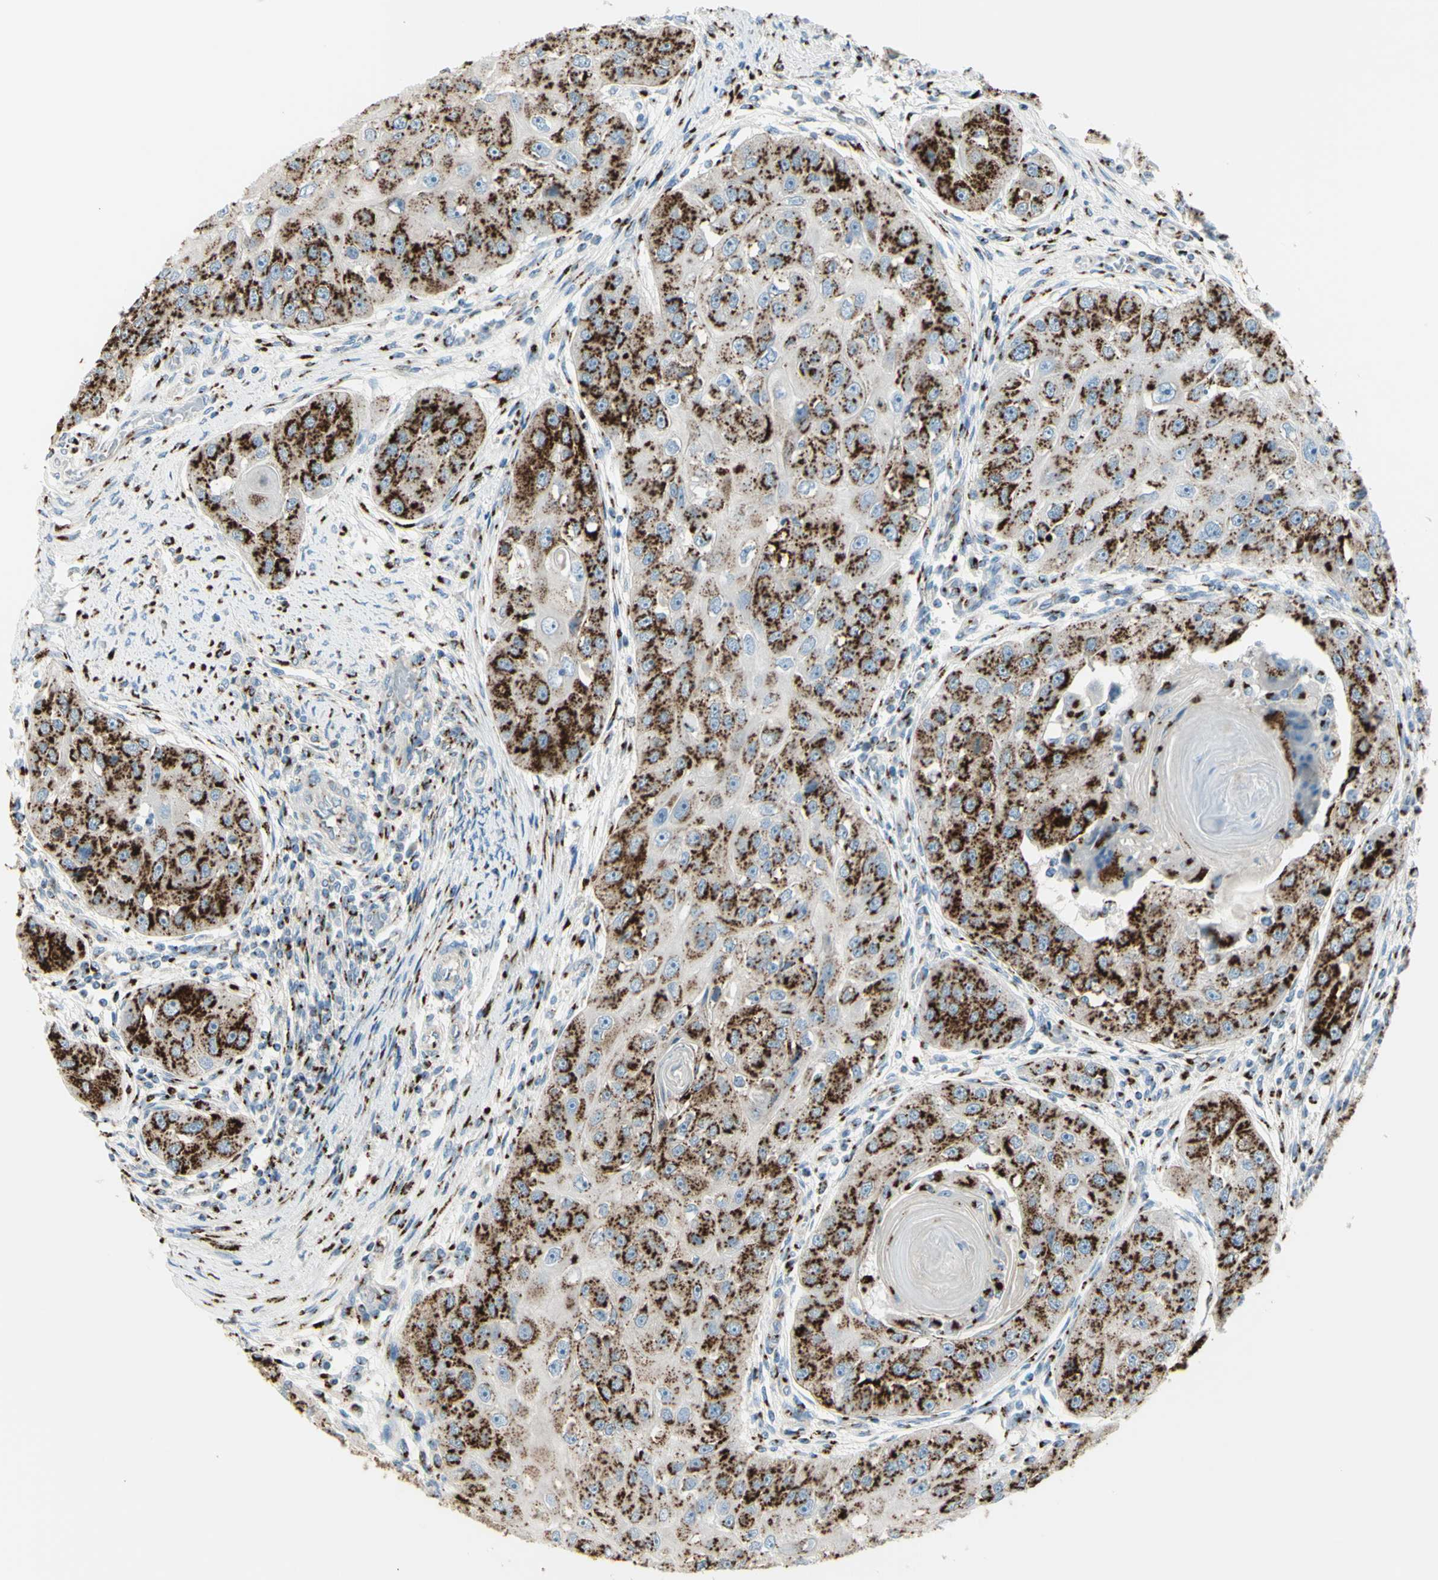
{"staining": {"intensity": "strong", "quantity": ">75%", "location": "cytoplasmic/membranous"}, "tissue": "head and neck cancer", "cell_type": "Tumor cells", "image_type": "cancer", "snomed": [{"axis": "morphology", "description": "Normal tissue, NOS"}, {"axis": "morphology", "description": "Squamous cell carcinoma, NOS"}, {"axis": "topography", "description": "Skeletal muscle"}, {"axis": "topography", "description": "Head-Neck"}], "caption": "IHC histopathology image of squamous cell carcinoma (head and neck) stained for a protein (brown), which reveals high levels of strong cytoplasmic/membranous staining in approximately >75% of tumor cells.", "gene": "B4GALT1", "patient": {"sex": "male", "age": 51}}